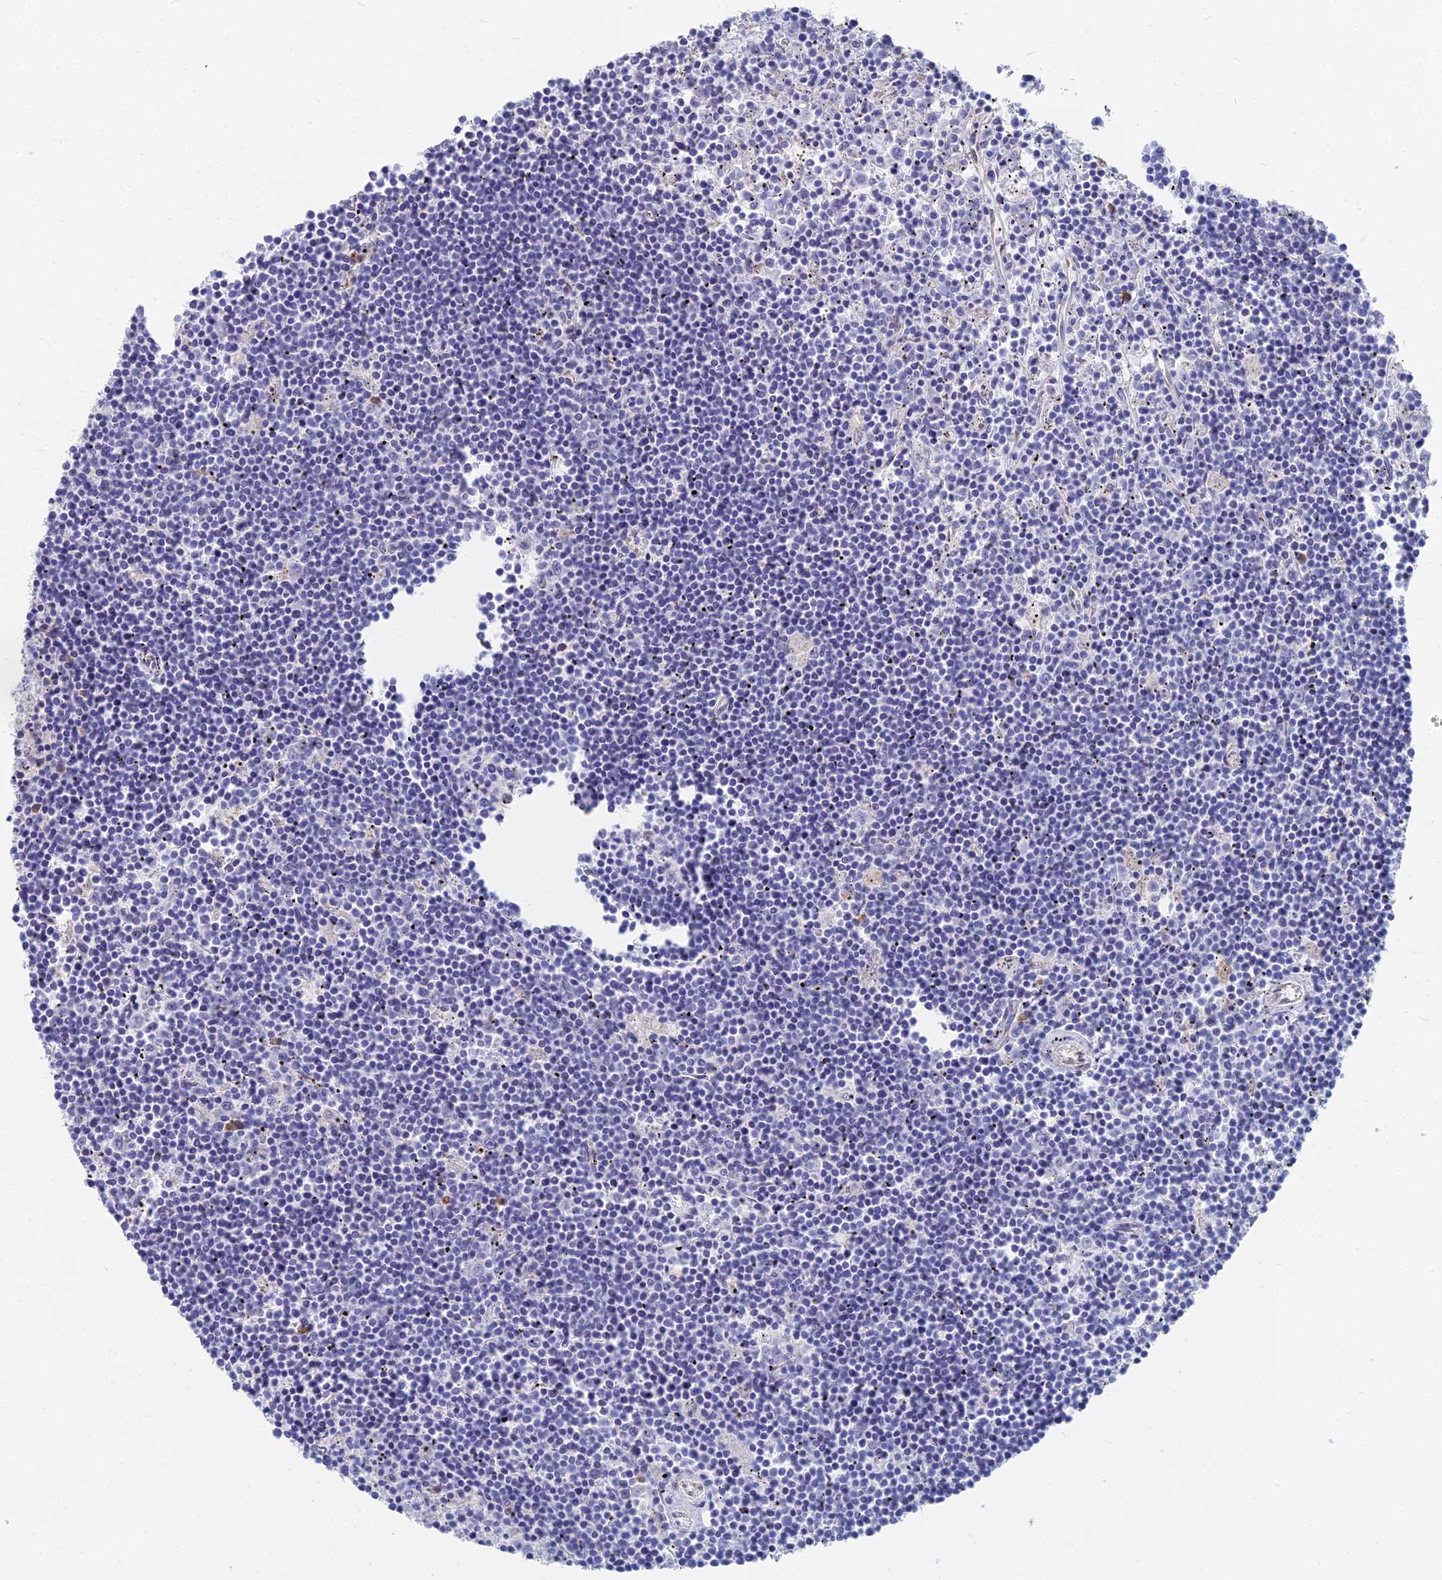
{"staining": {"intensity": "negative", "quantity": "none", "location": "none"}, "tissue": "lymphoma", "cell_type": "Tumor cells", "image_type": "cancer", "snomed": [{"axis": "morphology", "description": "Malignant lymphoma, non-Hodgkin's type, Low grade"}, {"axis": "topography", "description": "Spleen"}], "caption": "There is no significant positivity in tumor cells of lymphoma.", "gene": "TNNT3", "patient": {"sex": "male", "age": 76}}